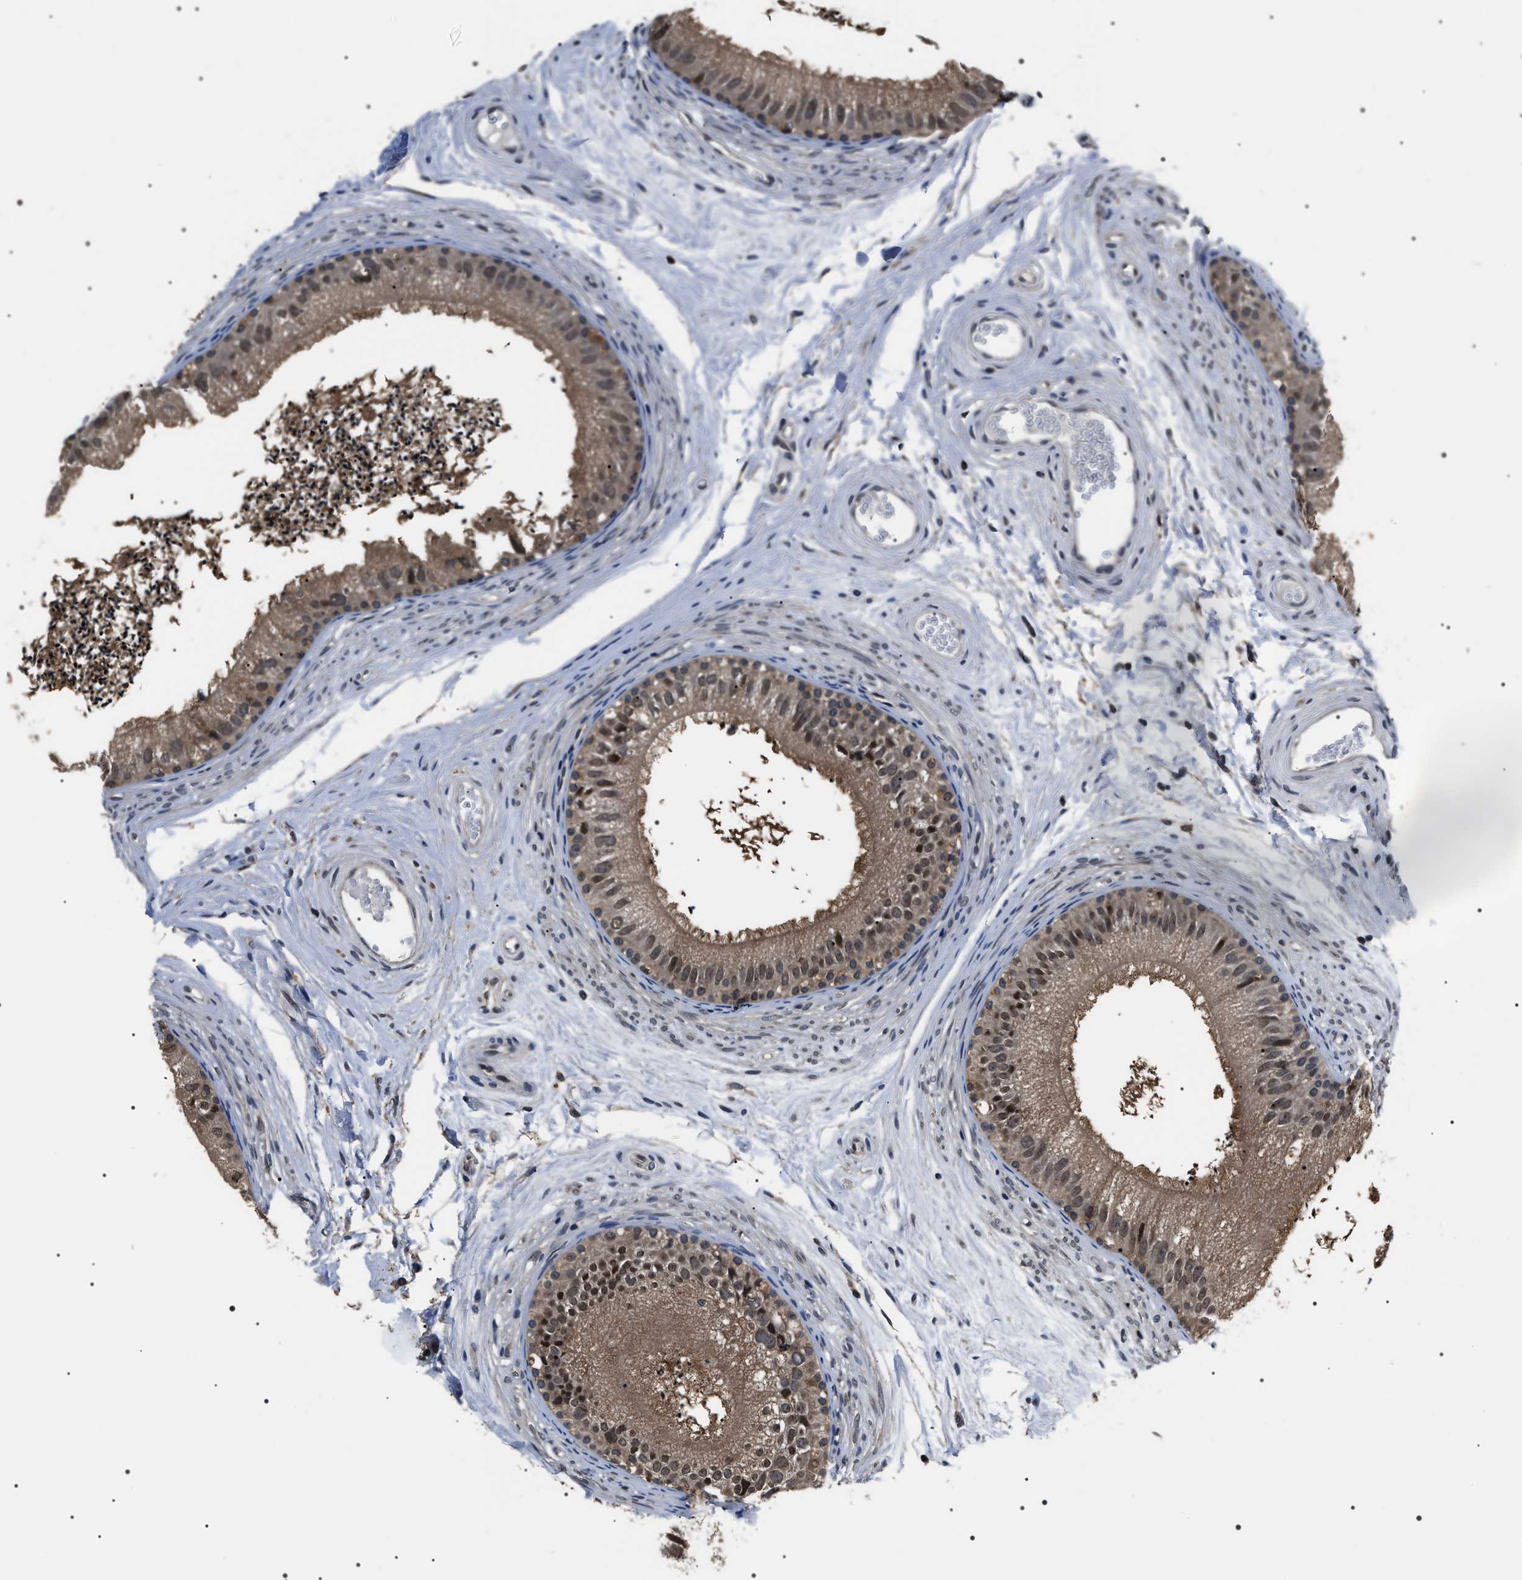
{"staining": {"intensity": "moderate", "quantity": ">75%", "location": "cytoplasmic/membranous,nuclear"}, "tissue": "epididymis", "cell_type": "Glandular cells", "image_type": "normal", "snomed": [{"axis": "morphology", "description": "Normal tissue, NOS"}, {"axis": "topography", "description": "Epididymis"}], "caption": "DAB immunohistochemical staining of benign epididymis displays moderate cytoplasmic/membranous,nuclear protein positivity in about >75% of glandular cells.", "gene": "SIPA1", "patient": {"sex": "male", "age": 56}}